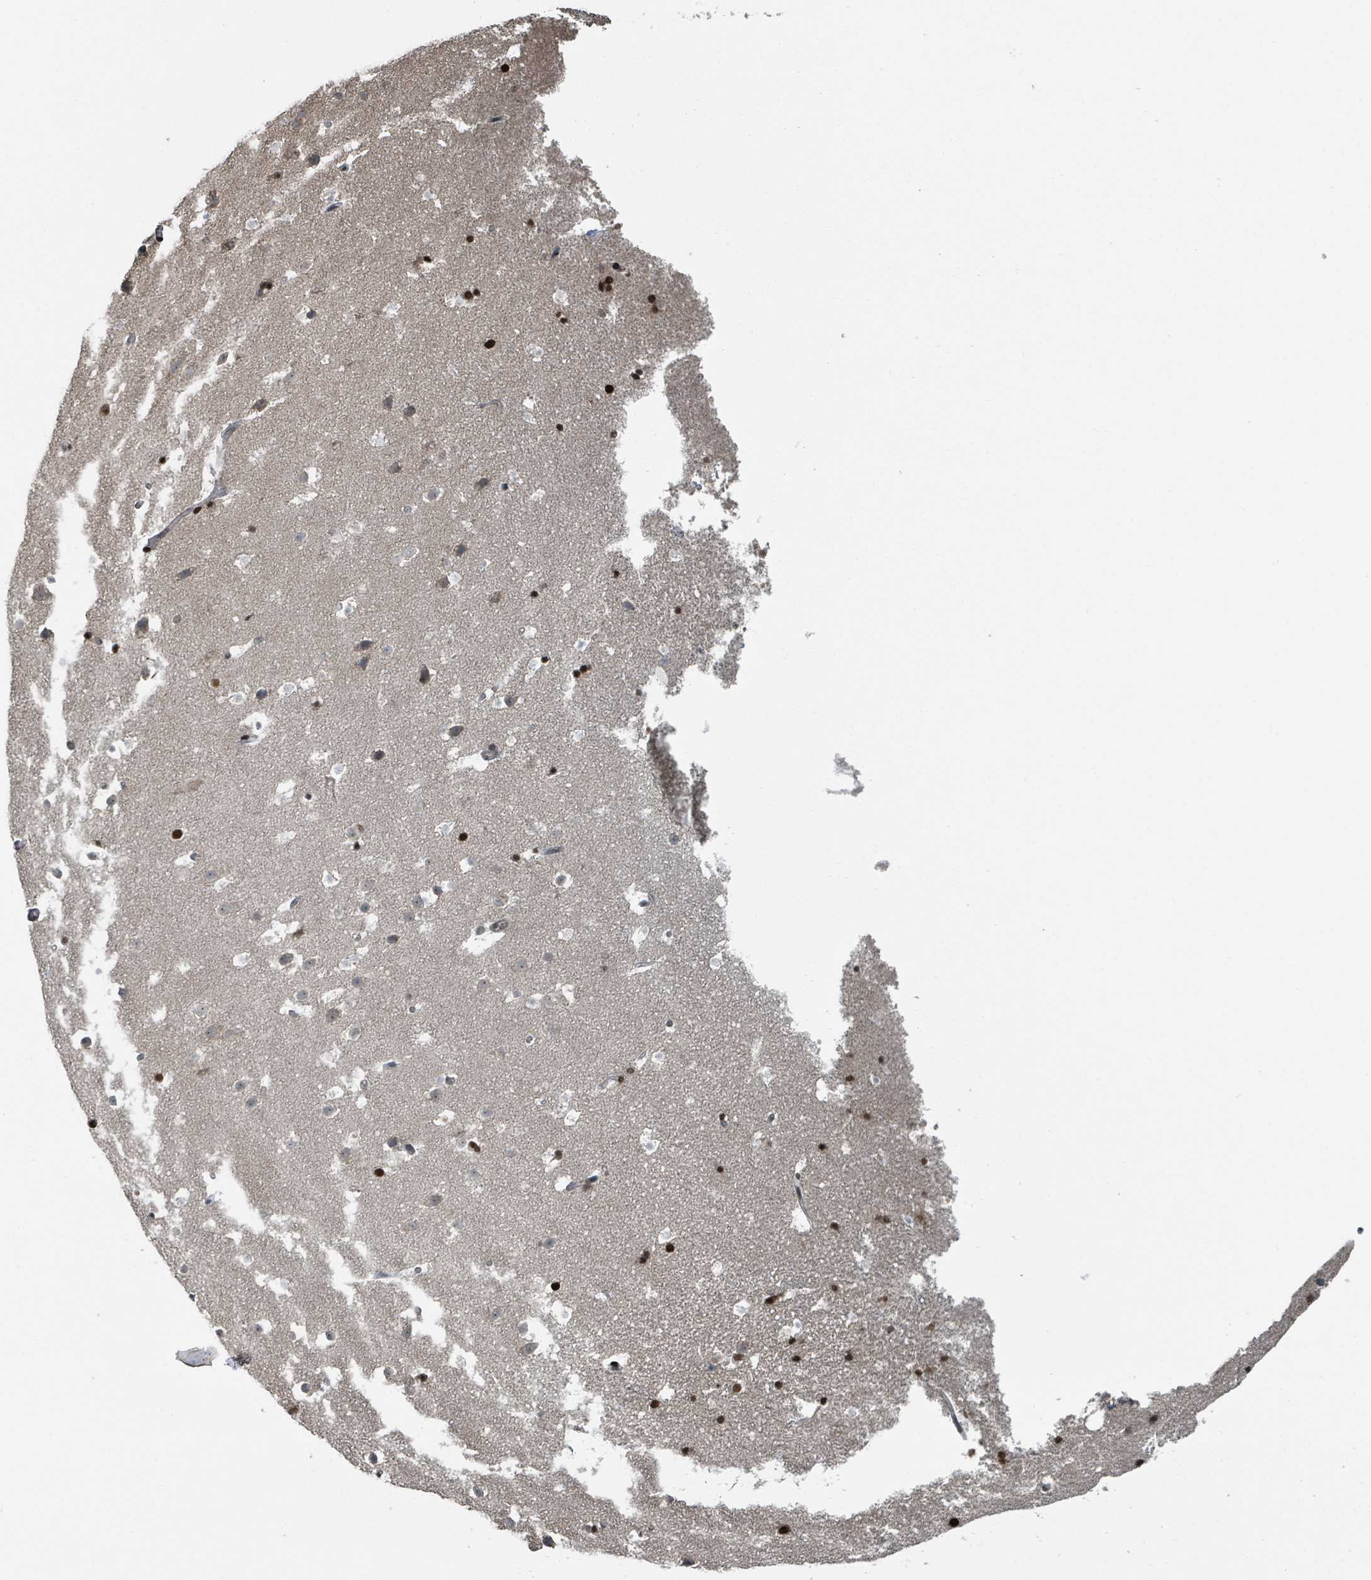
{"staining": {"intensity": "strong", "quantity": "<25%", "location": "nuclear"}, "tissue": "hippocampus", "cell_type": "Glial cells", "image_type": "normal", "snomed": [{"axis": "morphology", "description": "Normal tissue, NOS"}, {"axis": "topography", "description": "Hippocampus"}], "caption": "About <25% of glial cells in normal human hippocampus reveal strong nuclear protein expression as visualized by brown immunohistochemical staining.", "gene": "PHIP", "patient": {"sex": "male", "age": 37}}